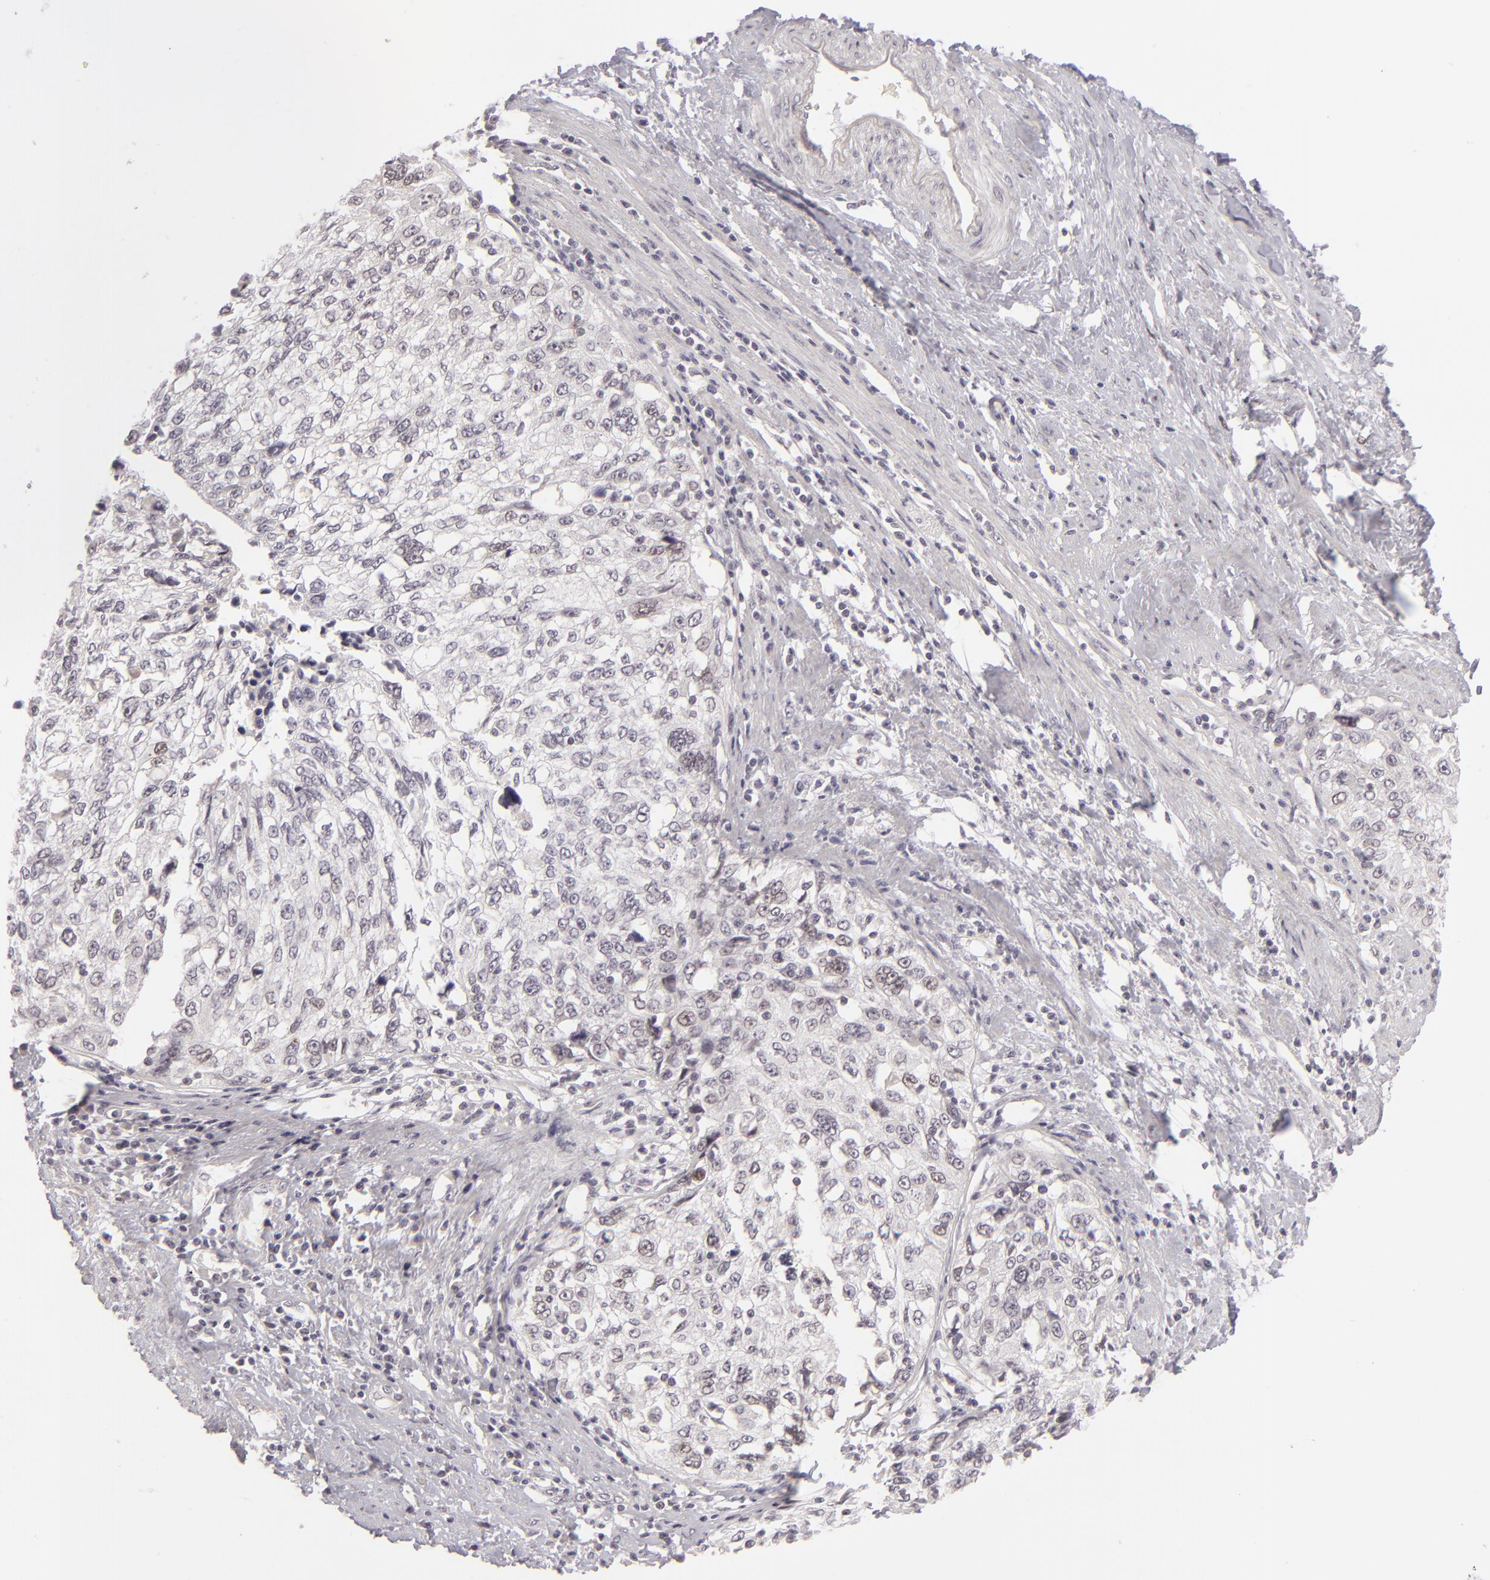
{"staining": {"intensity": "negative", "quantity": "none", "location": "none"}, "tissue": "cervical cancer", "cell_type": "Tumor cells", "image_type": "cancer", "snomed": [{"axis": "morphology", "description": "Squamous cell carcinoma, NOS"}, {"axis": "topography", "description": "Cervix"}], "caption": "Cervical squamous cell carcinoma was stained to show a protein in brown. There is no significant positivity in tumor cells. Nuclei are stained in blue.", "gene": "SIX1", "patient": {"sex": "female", "age": 57}}